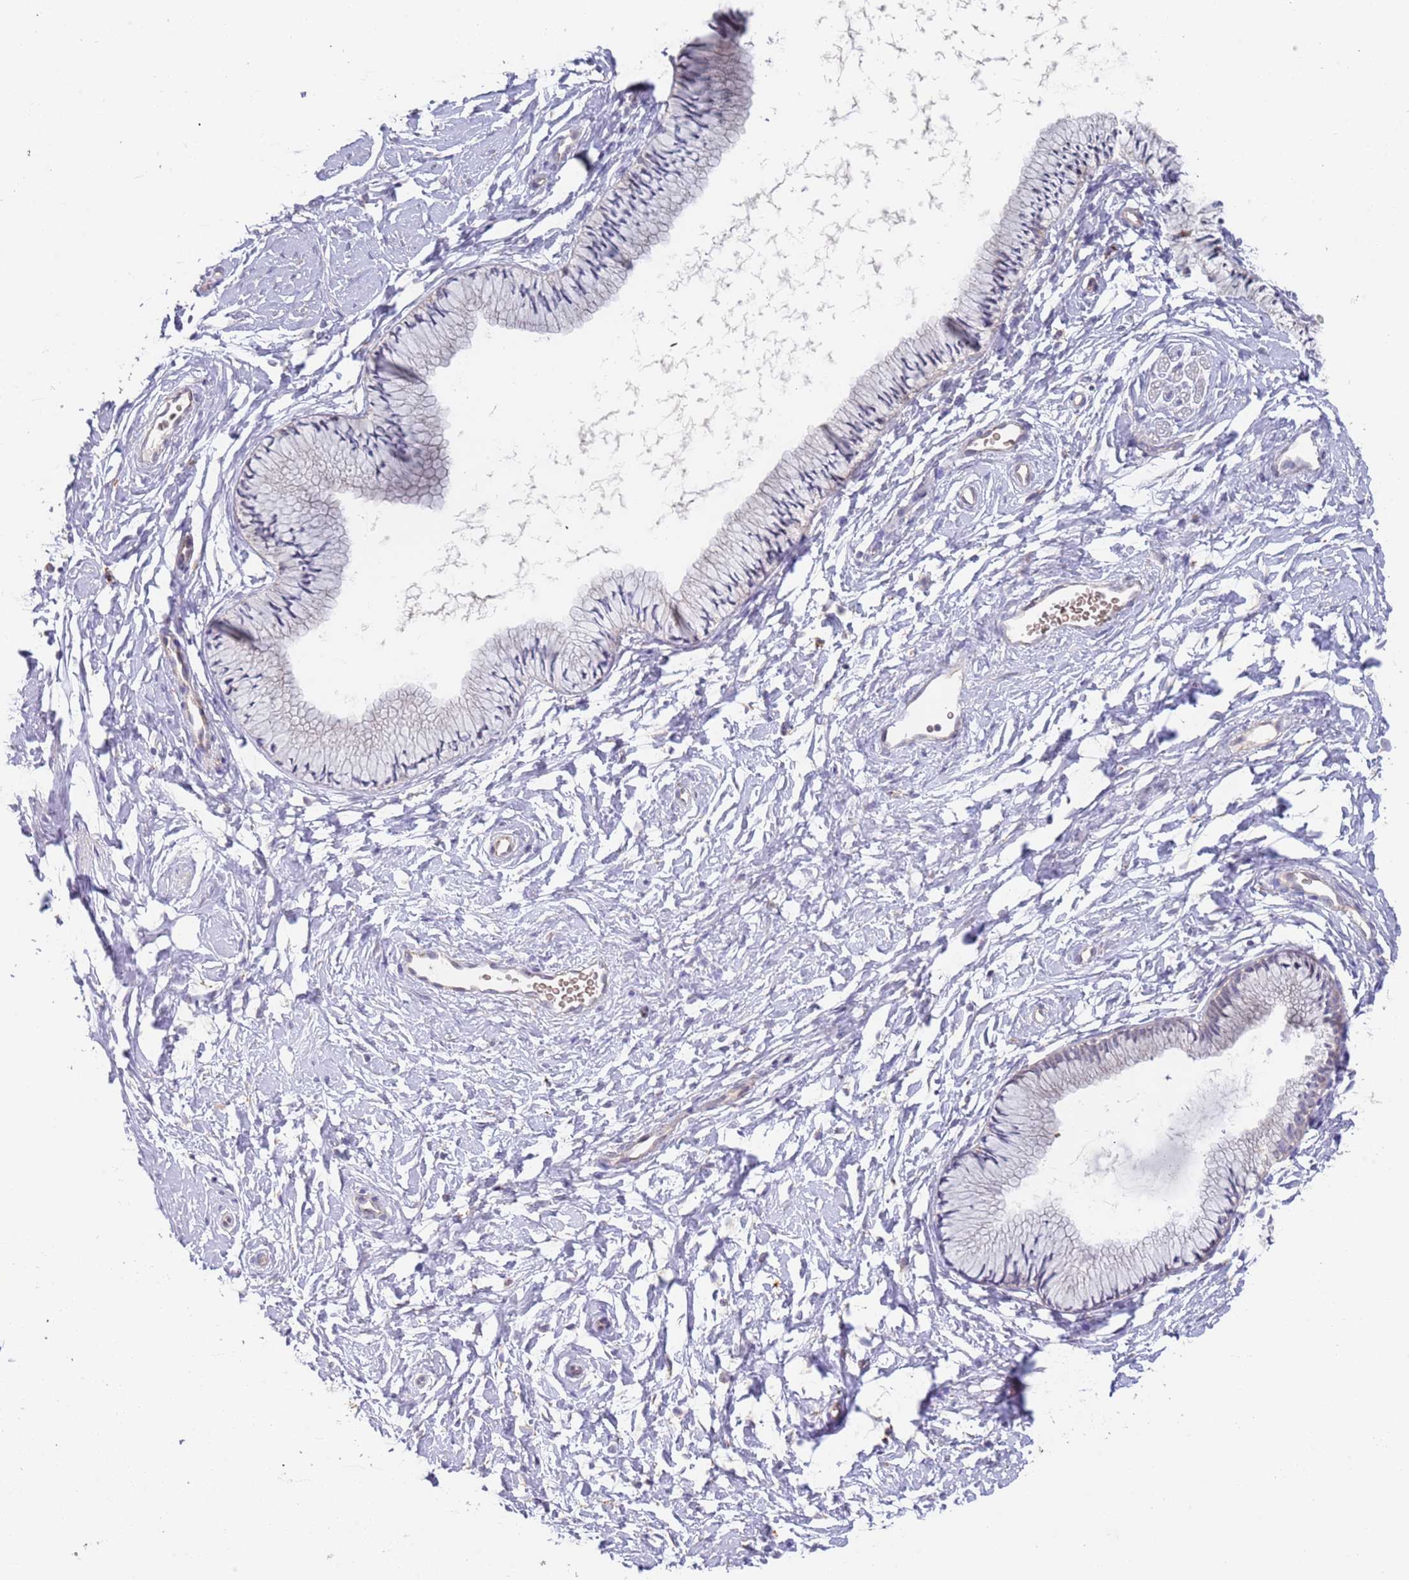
{"staining": {"intensity": "negative", "quantity": "none", "location": "none"}, "tissue": "cervix", "cell_type": "Glandular cells", "image_type": "normal", "snomed": [{"axis": "morphology", "description": "Normal tissue, NOS"}, {"axis": "topography", "description": "Cervix"}], "caption": "This is an immunohistochemistry (IHC) histopathology image of benign cervix. There is no expression in glandular cells.", "gene": "TMEM64", "patient": {"sex": "female", "age": 33}}